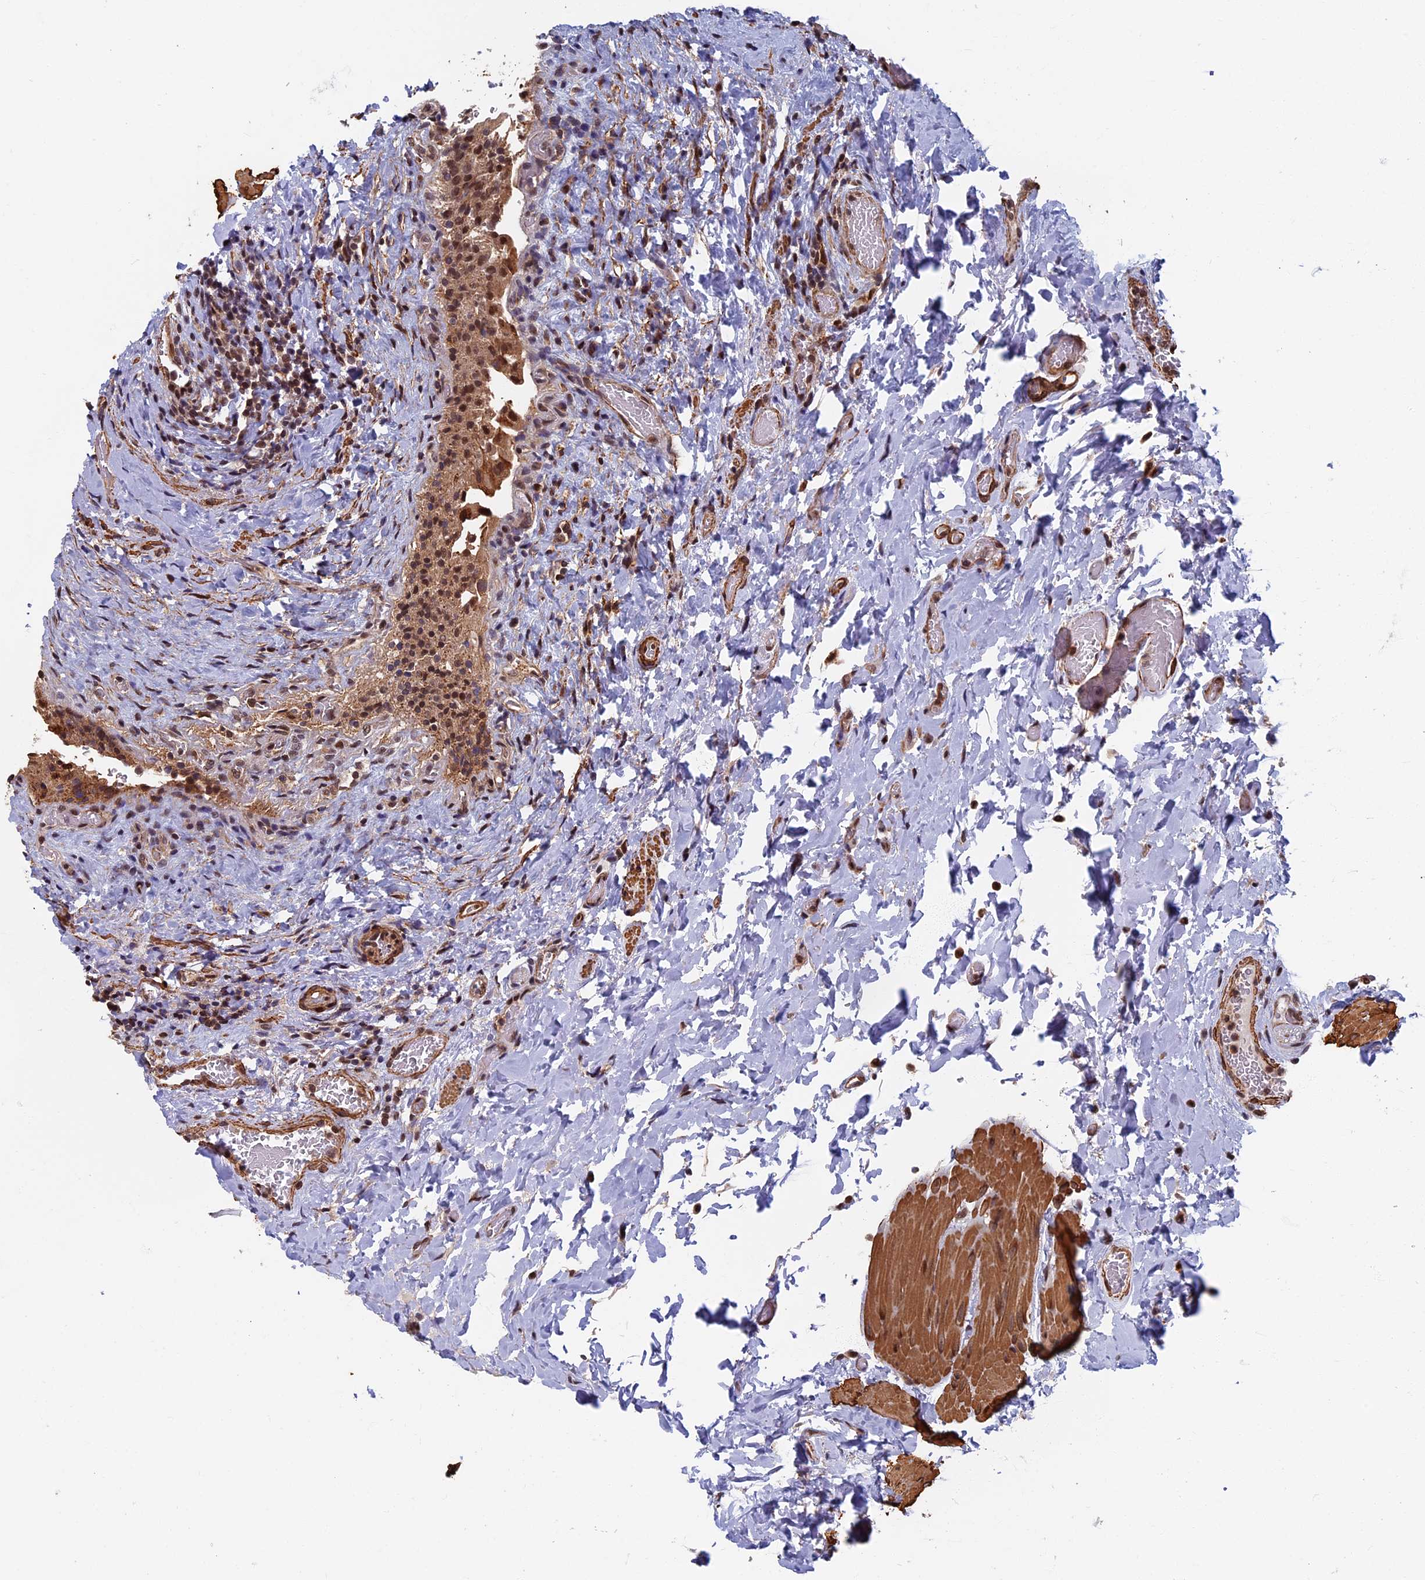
{"staining": {"intensity": "moderate", "quantity": ">75%", "location": "cytoplasmic/membranous,nuclear"}, "tissue": "urinary bladder", "cell_type": "Urothelial cells", "image_type": "normal", "snomed": [{"axis": "morphology", "description": "Normal tissue, NOS"}, {"axis": "morphology", "description": "Inflammation, NOS"}, {"axis": "topography", "description": "Urinary bladder"}], "caption": "Protein positivity by immunohistochemistry exhibits moderate cytoplasmic/membranous,nuclear expression in approximately >75% of urothelial cells in benign urinary bladder. (DAB (3,3'-diaminobenzidine) IHC with brightfield microscopy, high magnification).", "gene": "CTDP1", "patient": {"sex": "male", "age": 64}}